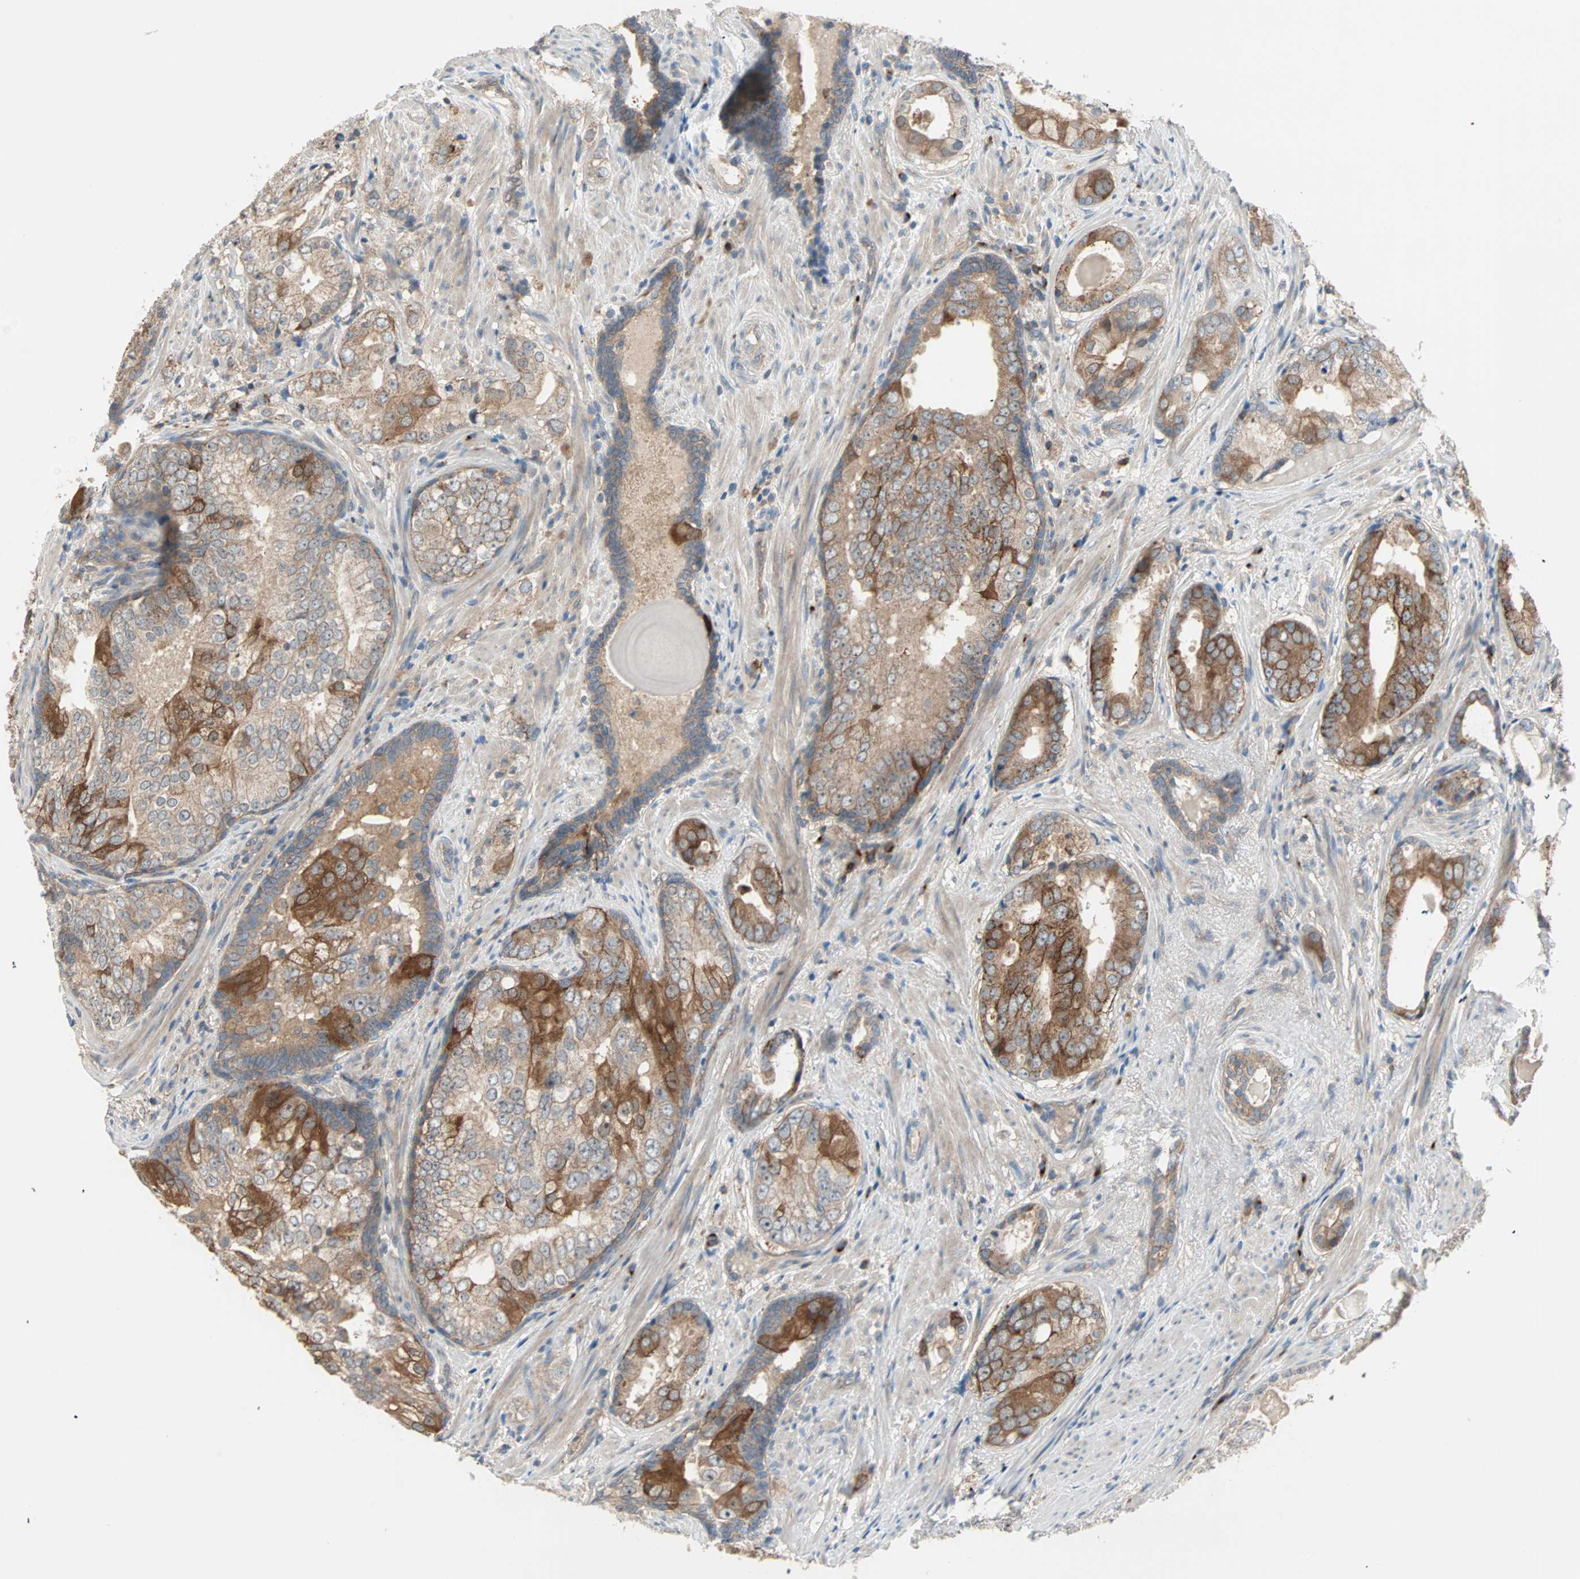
{"staining": {"intensity": "moderate", "quantity": ">75%", "location": "cytoplasmic/membranous"}, "tissue": "prostate cancer", "cell_type": "Tumor cells", "image_type": "cancer", "snomed": [{"axis": "morphology", "description": "Adenocarcinoma, High grade"}, {"axis": "topography", "description": "Prostate"}], "caption": "High-power microscopy captured an immunohistochemistry (IHC) histopathology image of prostate cancer (high-grade adenocarcinoma), revealing moderate cytoplasmic/membranous expression in about >75% of tumor cells.", "gene": "PDE8A", "patient": {"sex": "male", "age": 66}}